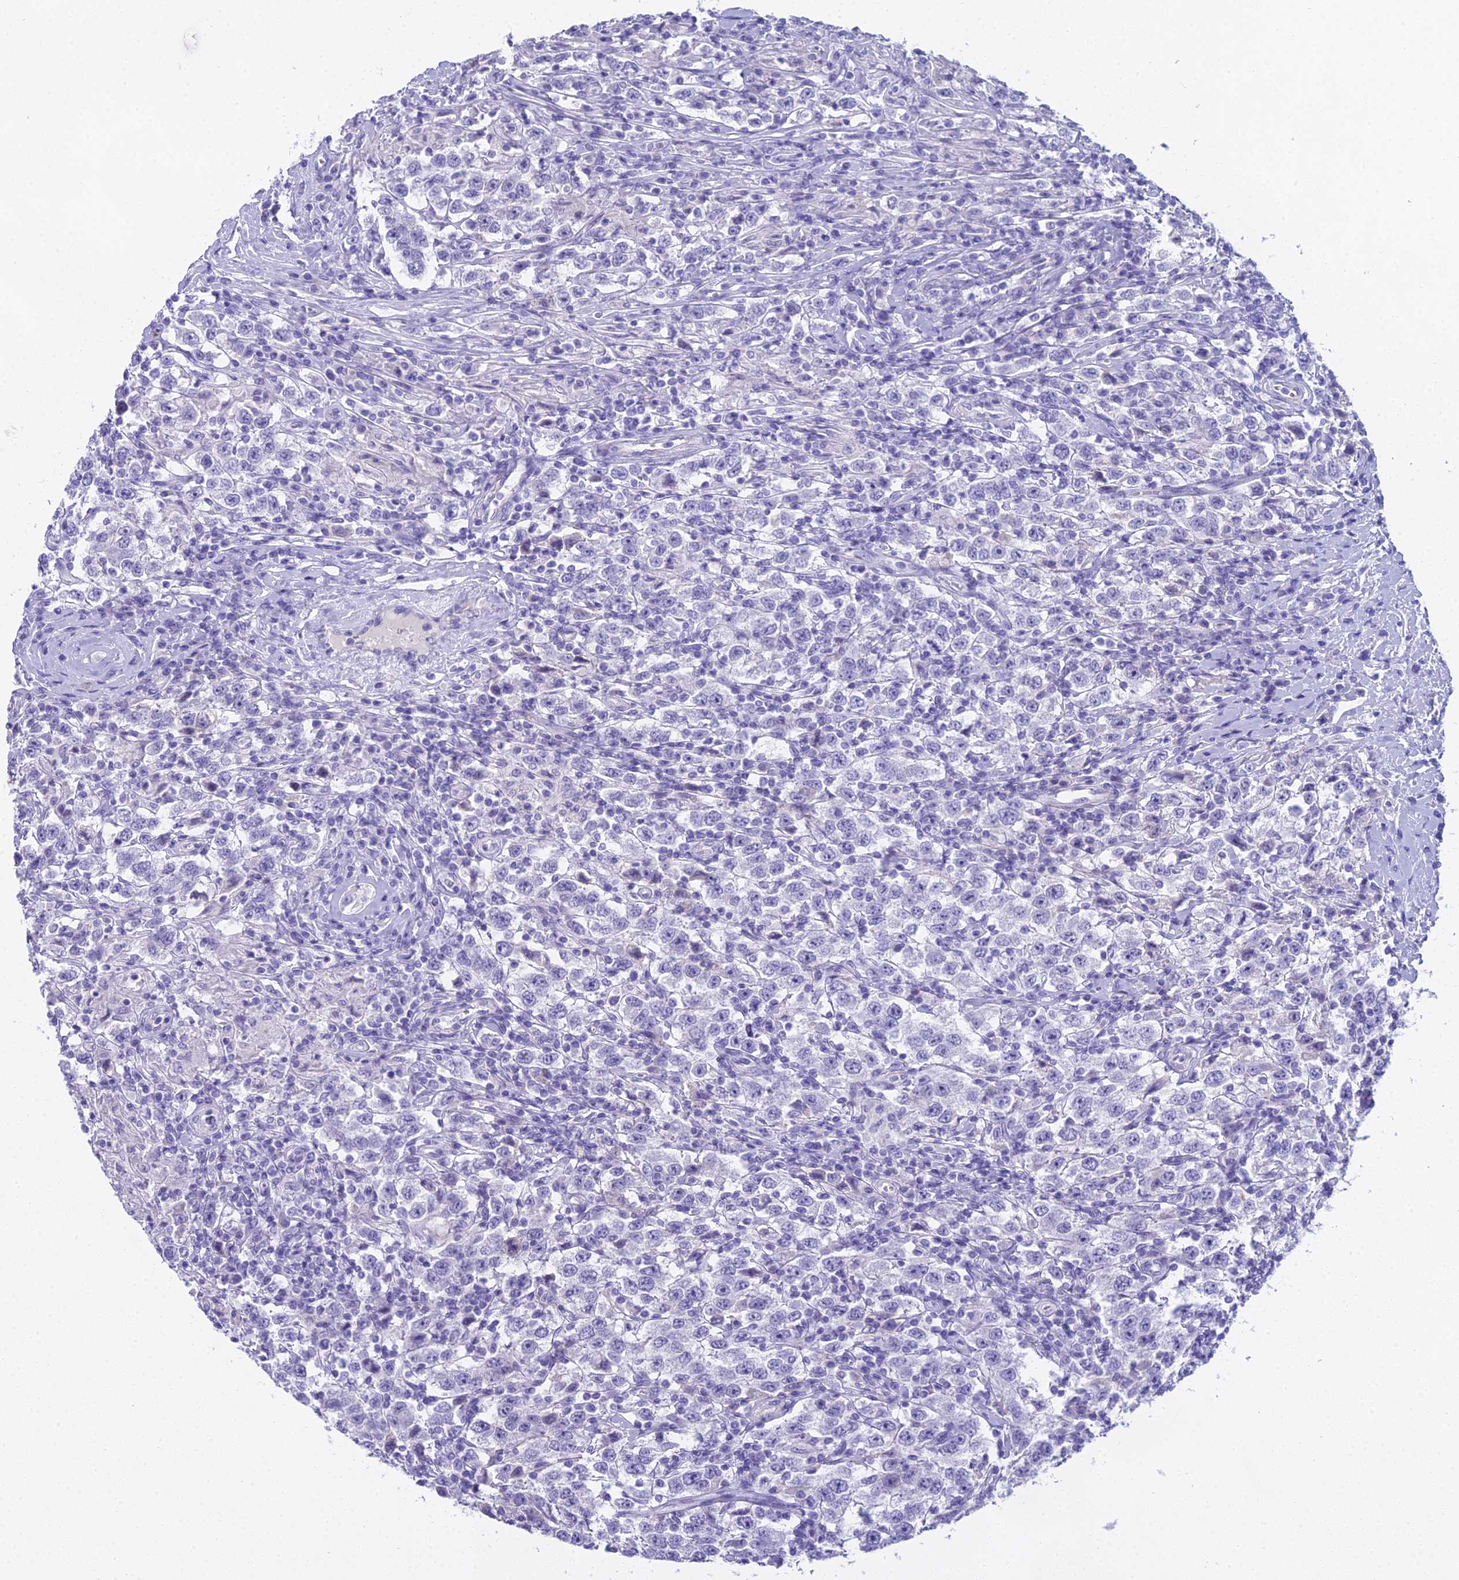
{"staining": {"intensity": "negative", "quantity": "none", "location": "none"}, "tissue": "testis cancer", "cell_type": "Tumor cells", "image_type": "cancer", "snomed": [{"axis": "morphology", "description": "Seminoma, NOS"}, {"axis": "topography", "description": "Testis"}], "caption": "This micrograph is of testis cancer (seminoma) stained with IHC to label a protein in brown with the nuclei are counter-stained blue. There is no staining in tumor cells.", "gene": "UNC80", "patient": {"sex": "male", "age": 41}}